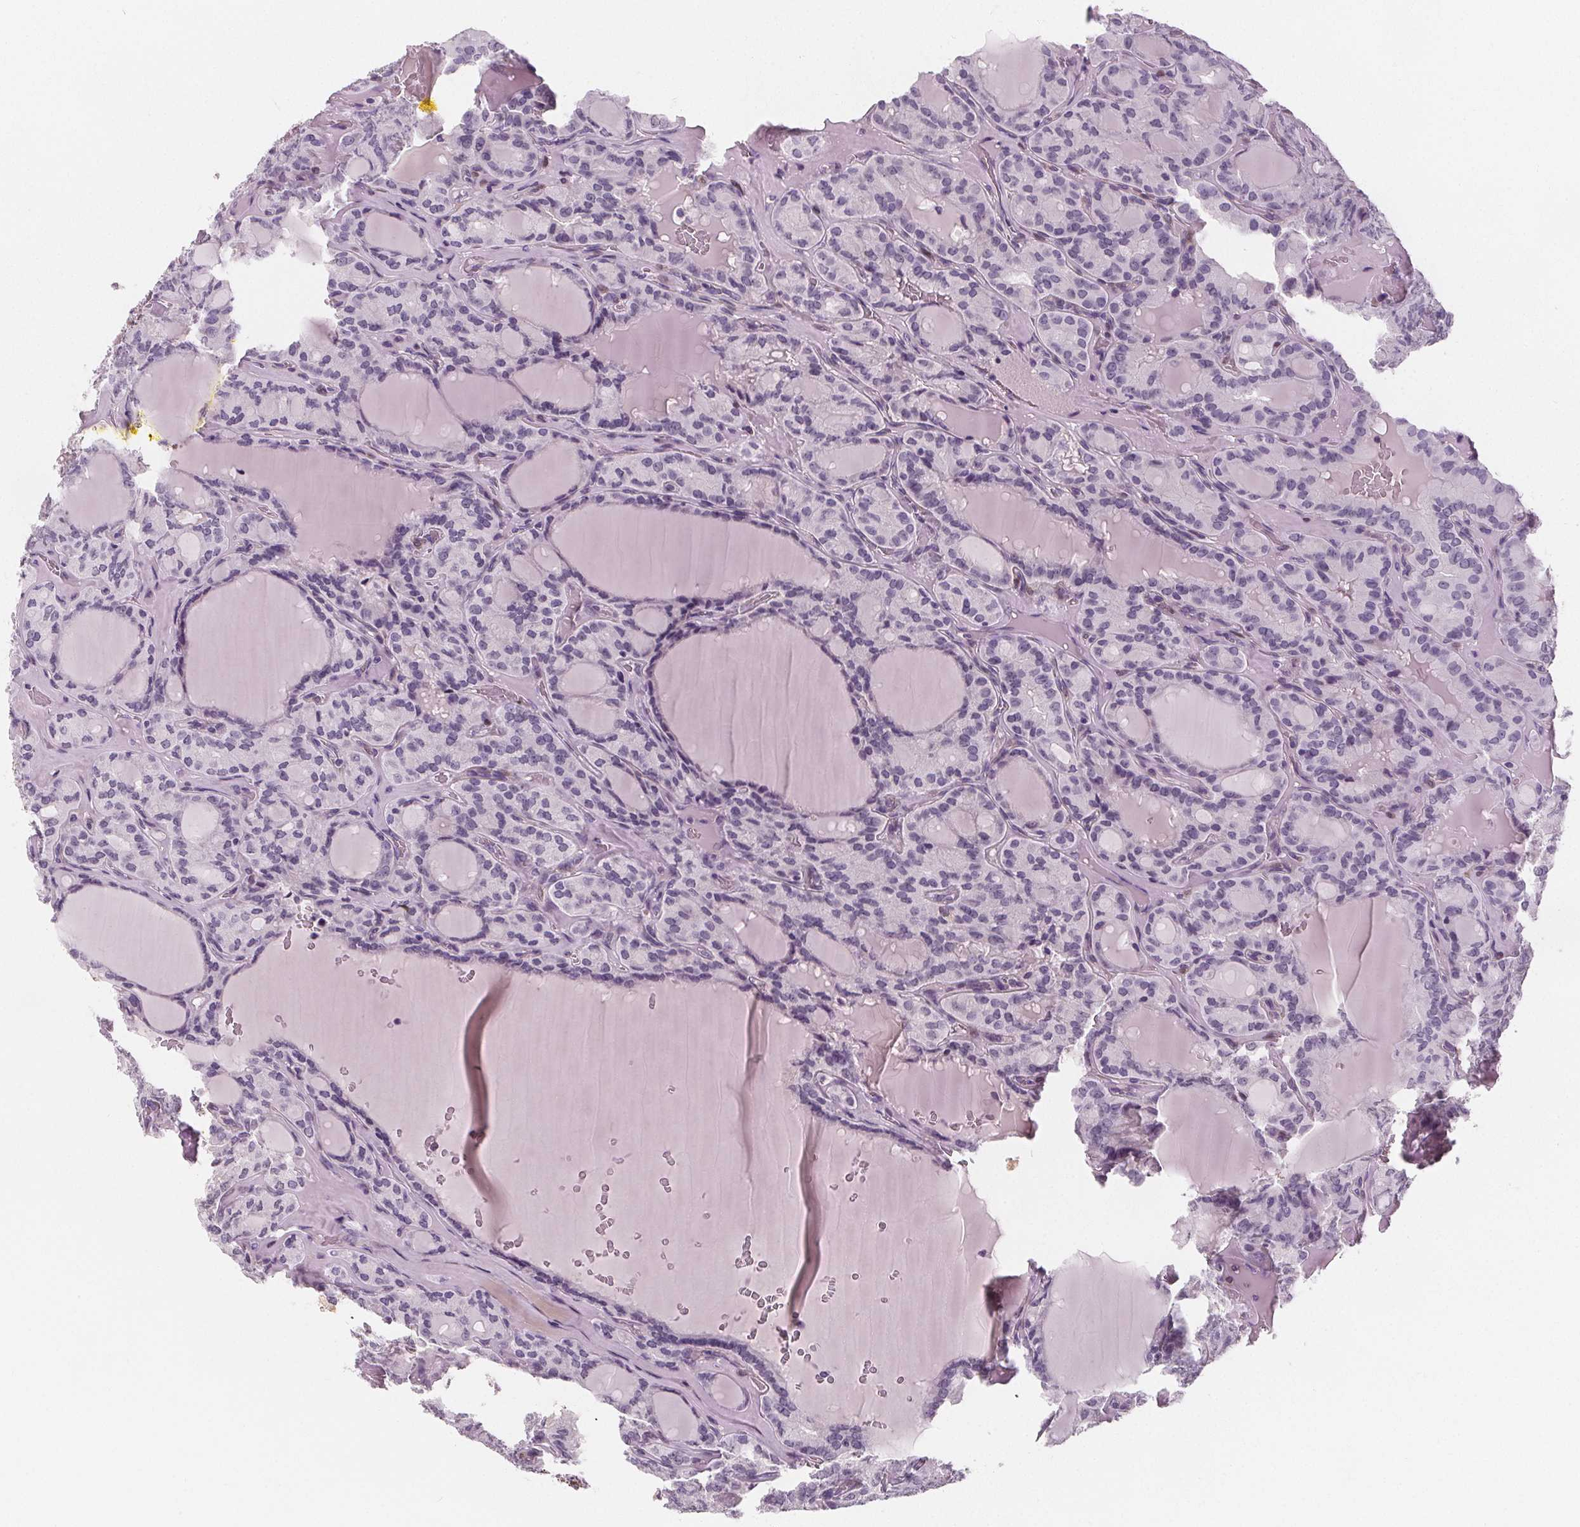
{"staining": {"intensity": "negative", "quantity": "none", "location": "none"}, "tissue": "thyroid cancer", "cell_type": "Tumor cells", "image_type": "cancer", "snomed": [{"axis": "morphology", "description": "Papillary adenocarcinoma, NOS"}, {"axis": "topography", "description": "Thyroid gland"}], "caption": "Immunohistochemistry (IHC) histopathology image of neoplastic tissue: thyroid papillary adenocarcinoma stained with DAB (3,3'-diaminobenzidine) reveals no significant protein staining in tumor cells. (DAB (3,3'-diaminobenzidine) immunohistochemistry (IHC) with hematoxylin counter stain).", "gene": "DBX2", "patient": {"sex": "male", "age": 87}}